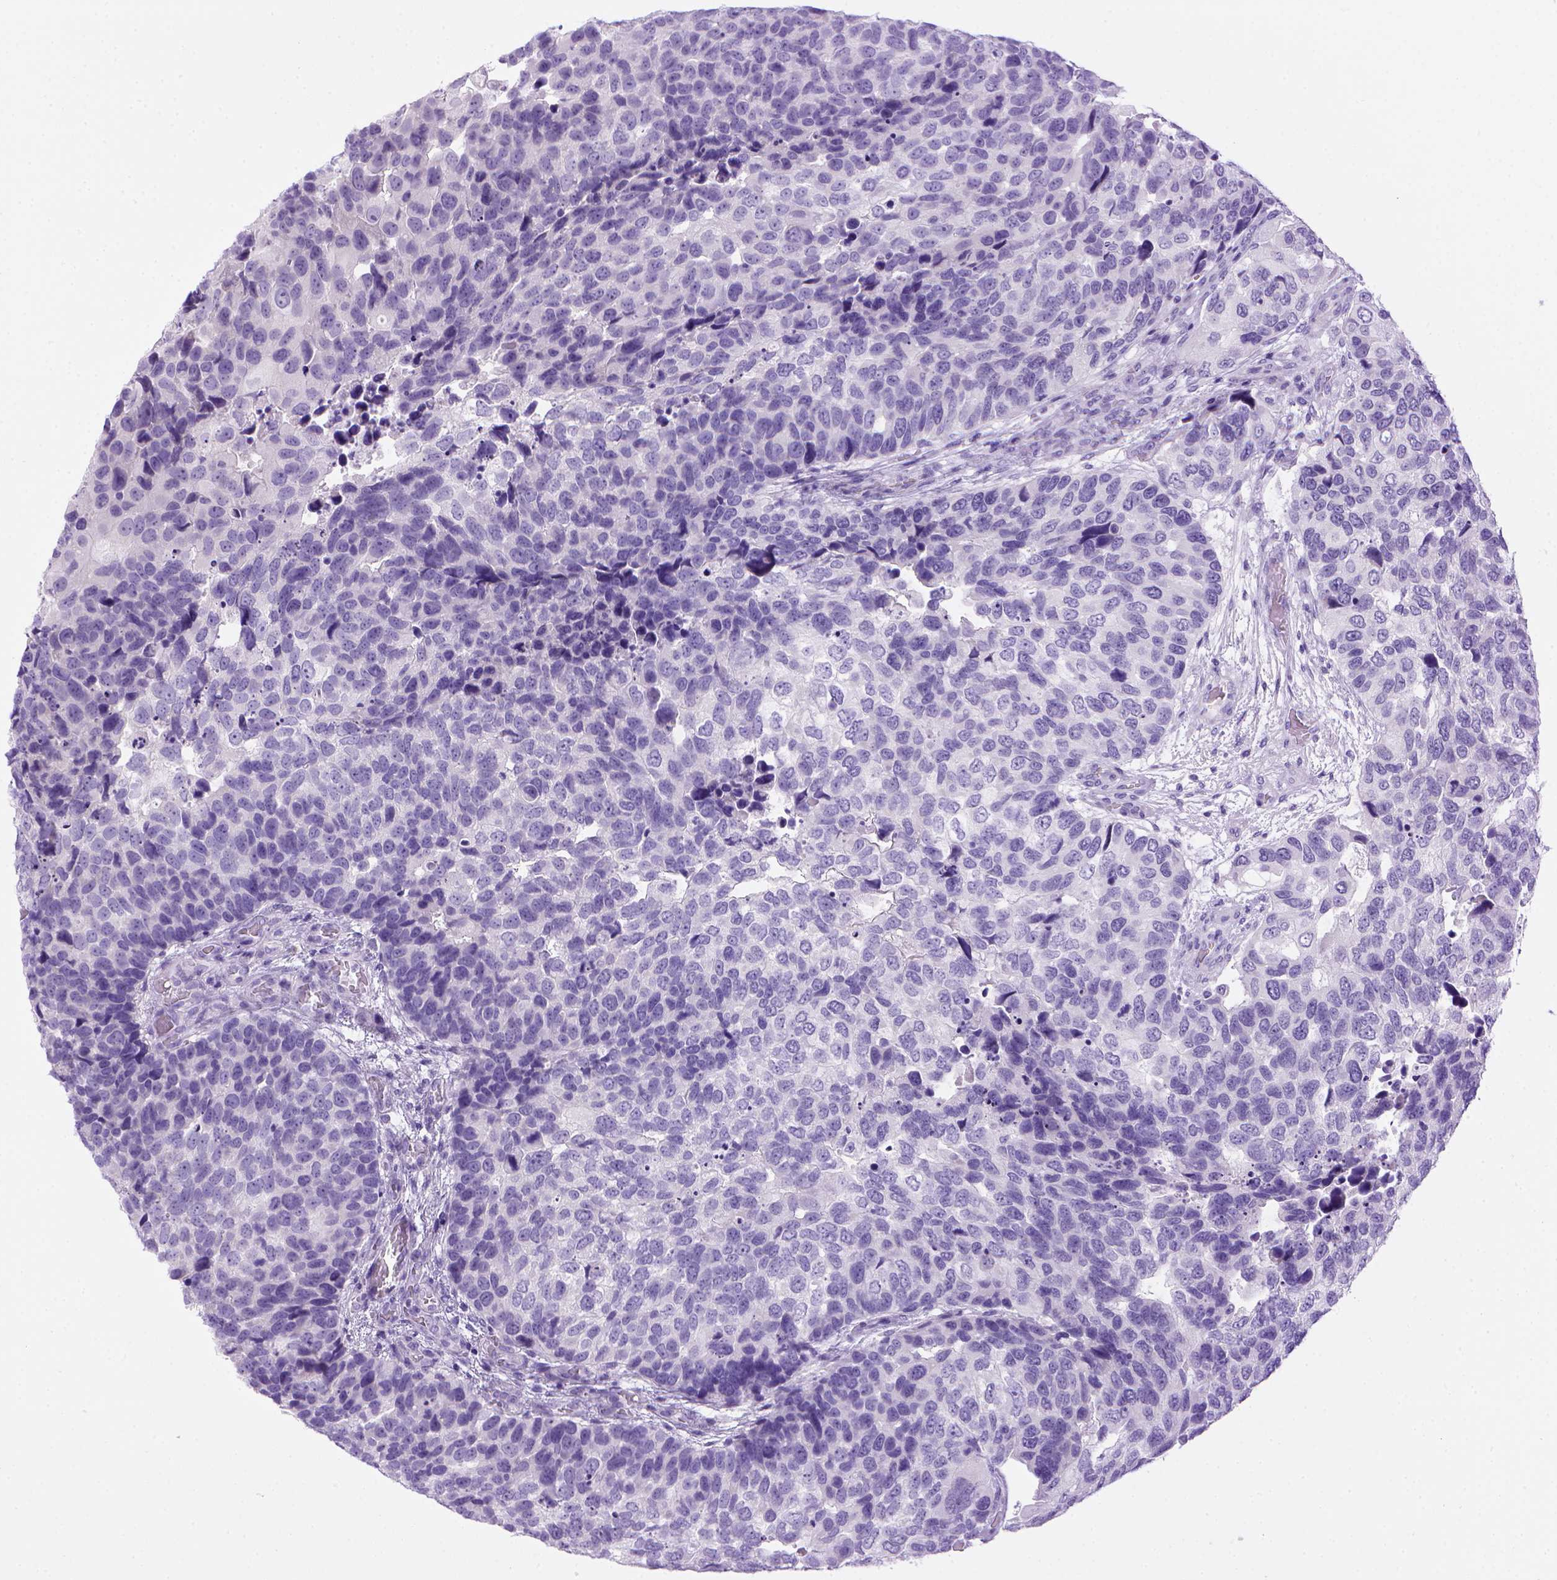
{"staining": {"intensity": "negative", "quantity": "none", "location": "none"}, "tissue": "urothelial cancer", "cell_type": "Tumor cells", "image_type": "cancer", "snomed": [{"axis": "morphology", "description": "Urothelial carcinoma, High grade"}, {"axis": "topography", "description": "Urinary bladder"}], "caption": "Urothelial carcinoma (high-grade) was stained to show a protein in brown. There is no significant staining in tumor cells. Nuclei are stained in blue.", "gene": "SGCG", "patient": {"sex": "male", "age": 60}}